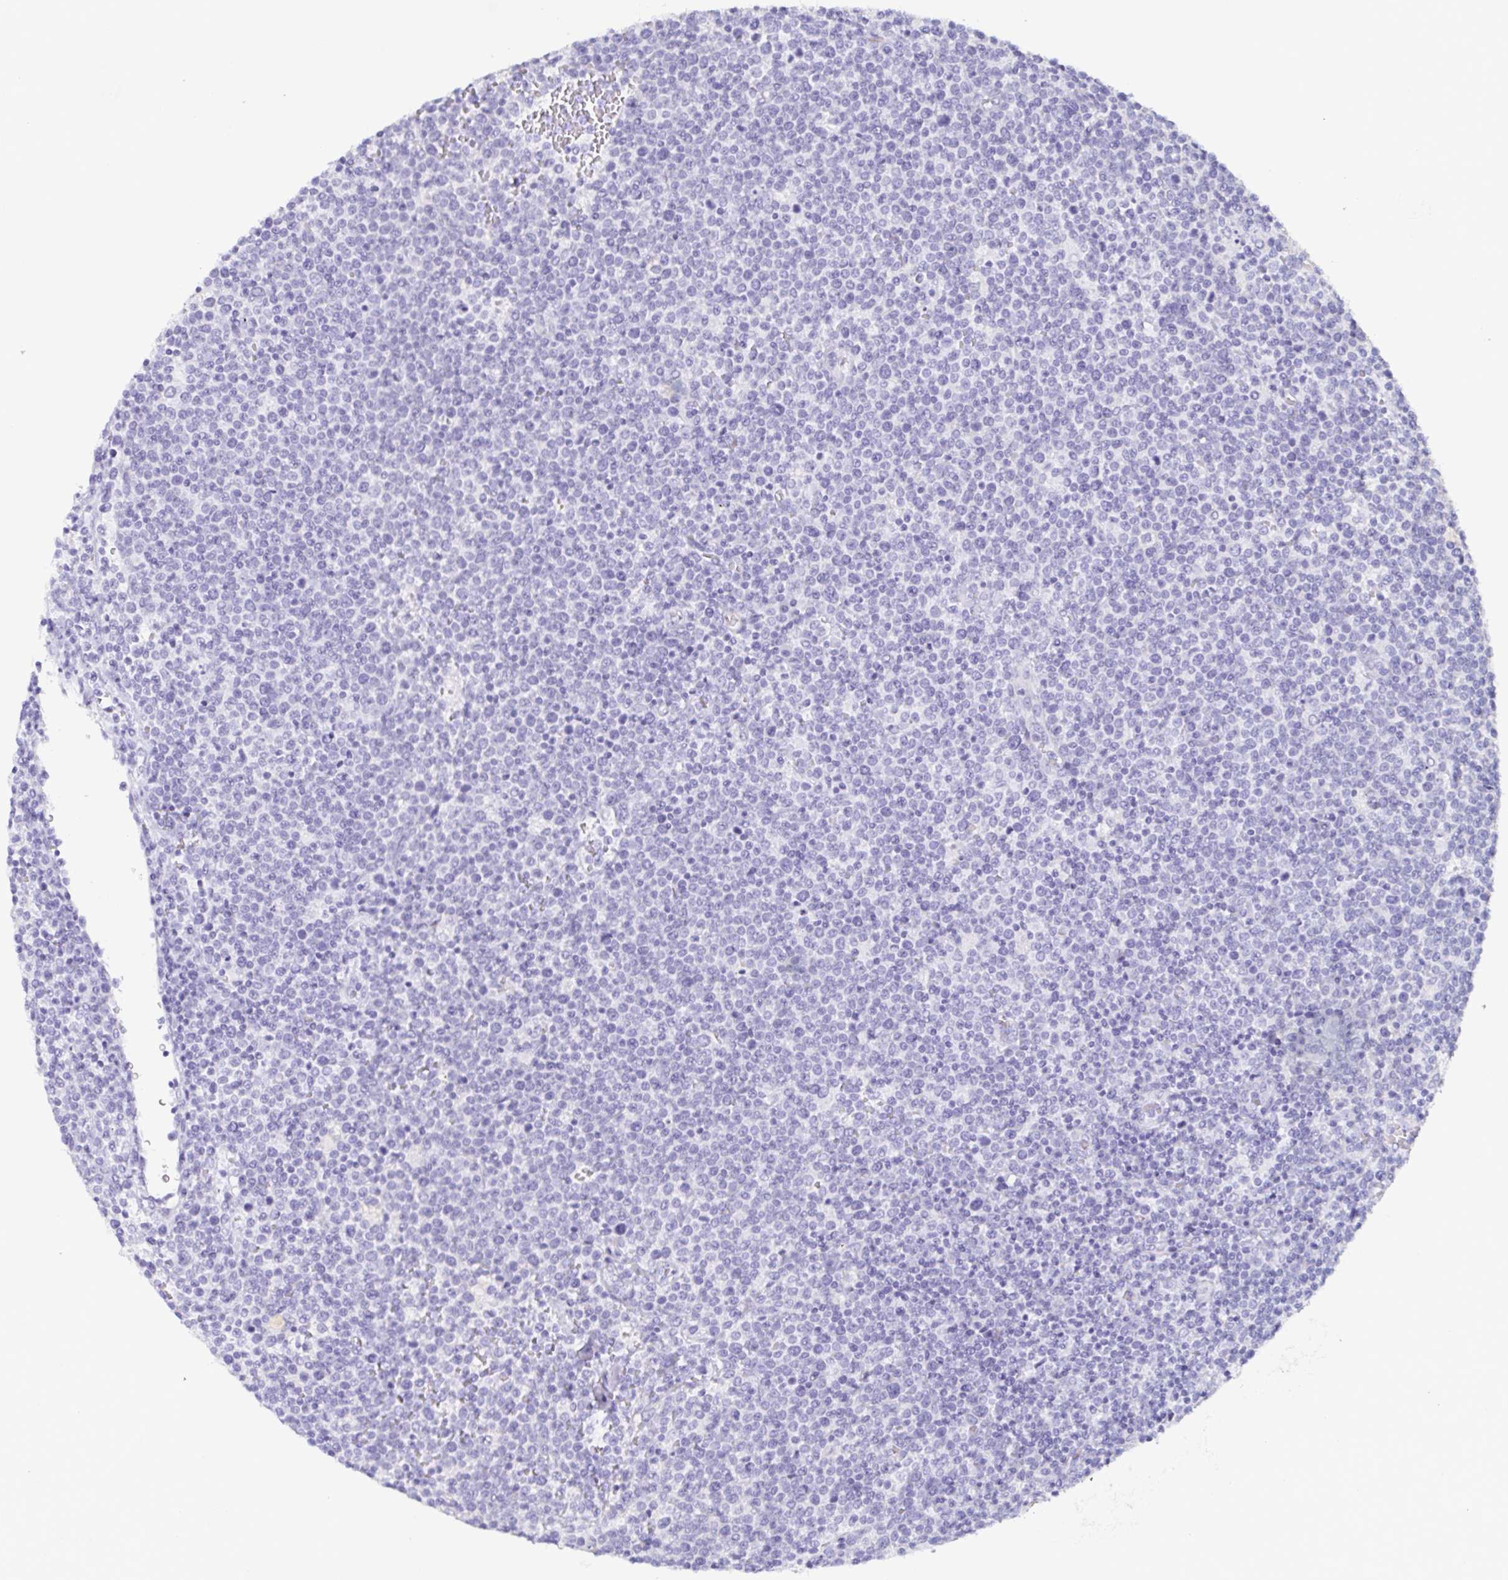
{"staining": {"intensity": "negative", "quantity": "none", "location": "none"}, "tissue": "lymphoma", "cell_type": "Tumor cells", "image_type": "cancer", "snomed": [{"axis": "morphology", "description": "Malignant lymphoma, non-Hodgkin's type, High grade"}, {"axis": "topography", "description": "Lymph node"}], "caption": "DAB immunohistochemical staining of human lymphoma shows no significant expression in tumor cells. (Immunohistochemistry (ihc), brightfield microscopy, high magnification).", "gene": "PRR4", "patient": {"sex": "male", "age": 61}}